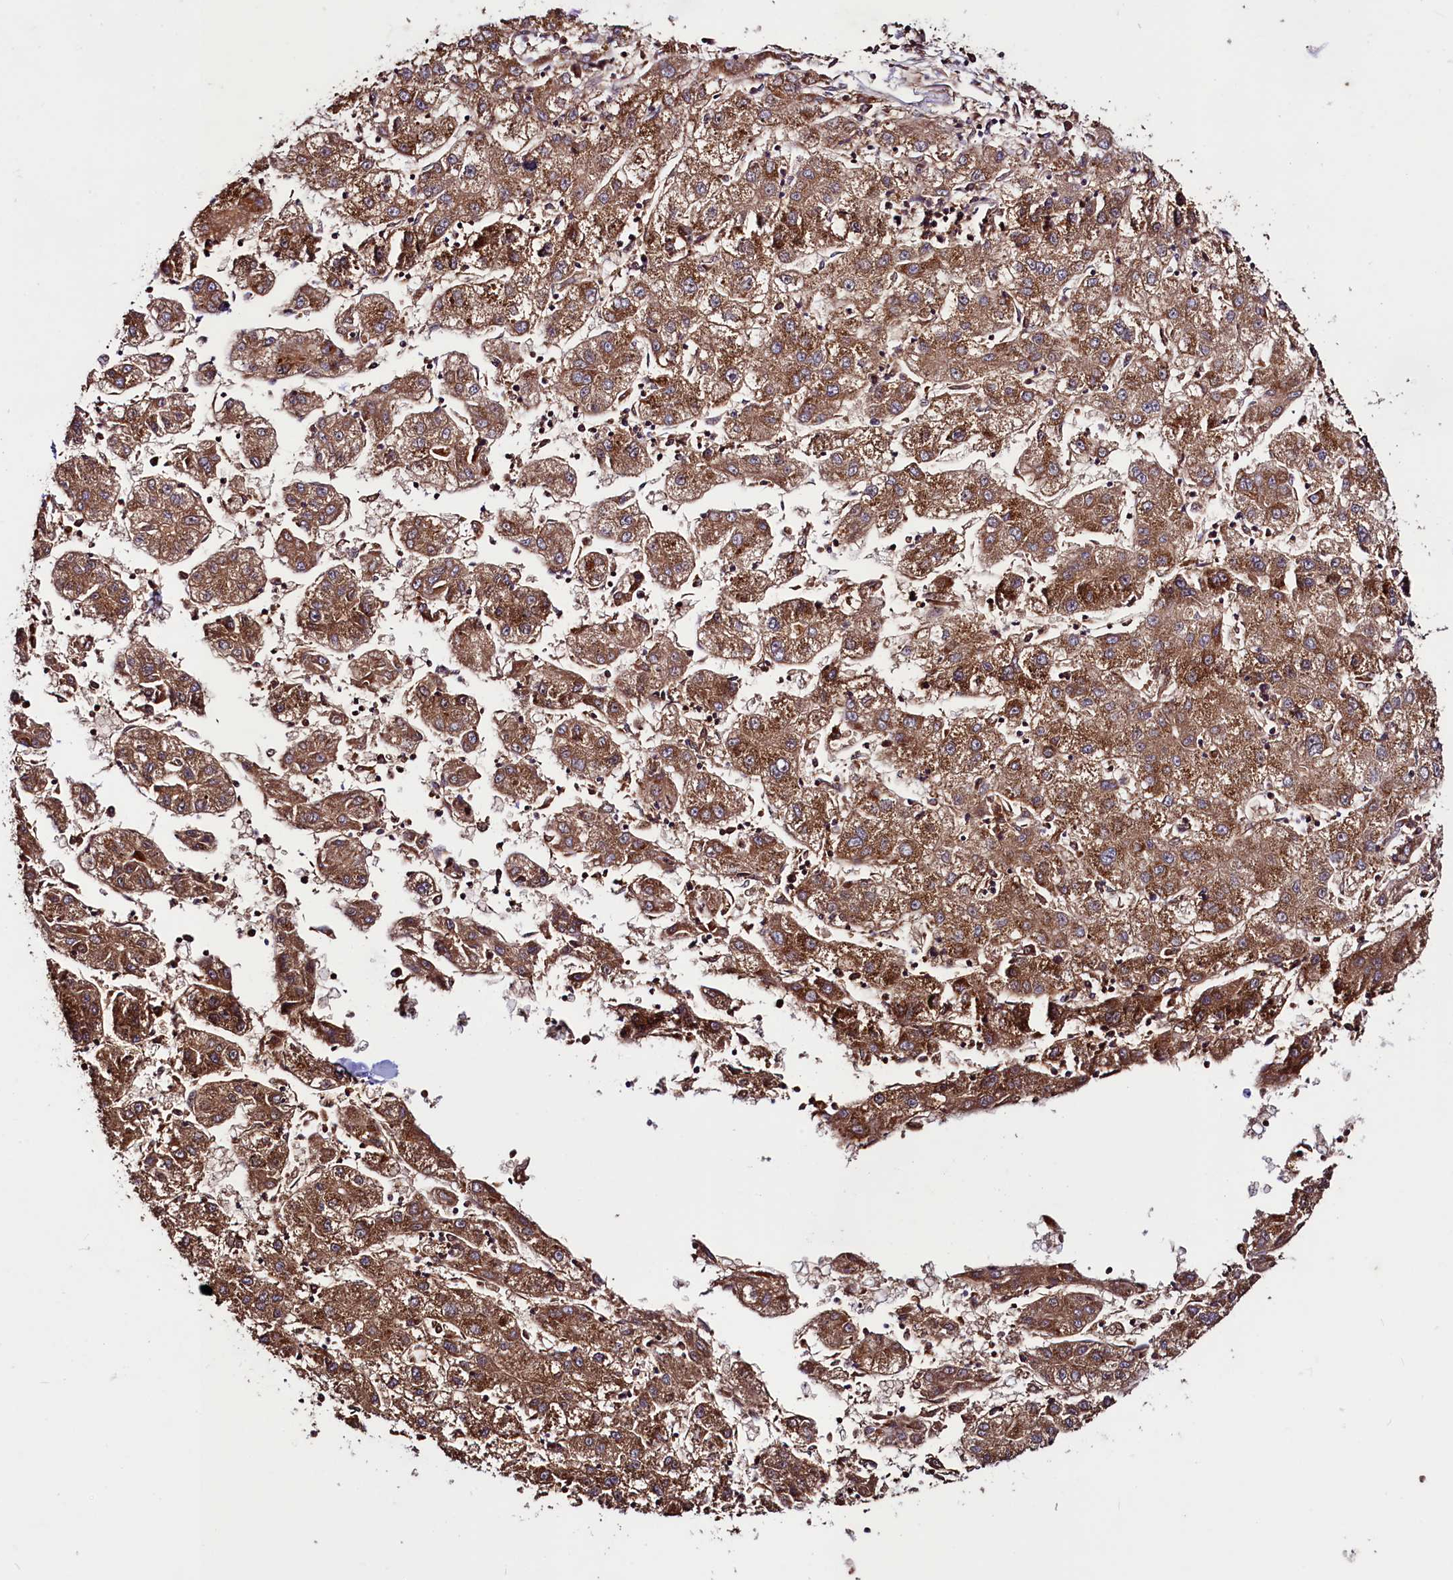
{"staining": {"intensity": "moderate", "quantity": ">75%", "location": "cytoplasmic/membranous"}, "tissue": "liver cancer", "cell_type": "Tumor cells", "image_type": "cancer", "snomed": [{"axis": "morphology", "description": "Carcinoma, Hepatocellular, NOS"}, {"axis": "topography", "description": "Liver"}], "caption": "A brown stain labels moderate cytoplasmic/membranous expression of a protein in hepatocellular carcinoma (liver) tumor cells. The staining is performed using DAB brown chromogen to label protein expression. The nuclei are counter-stained blue using hematoxylin.", "gene": "STARD5", "patient": {"sex": "male", "age": 72}}